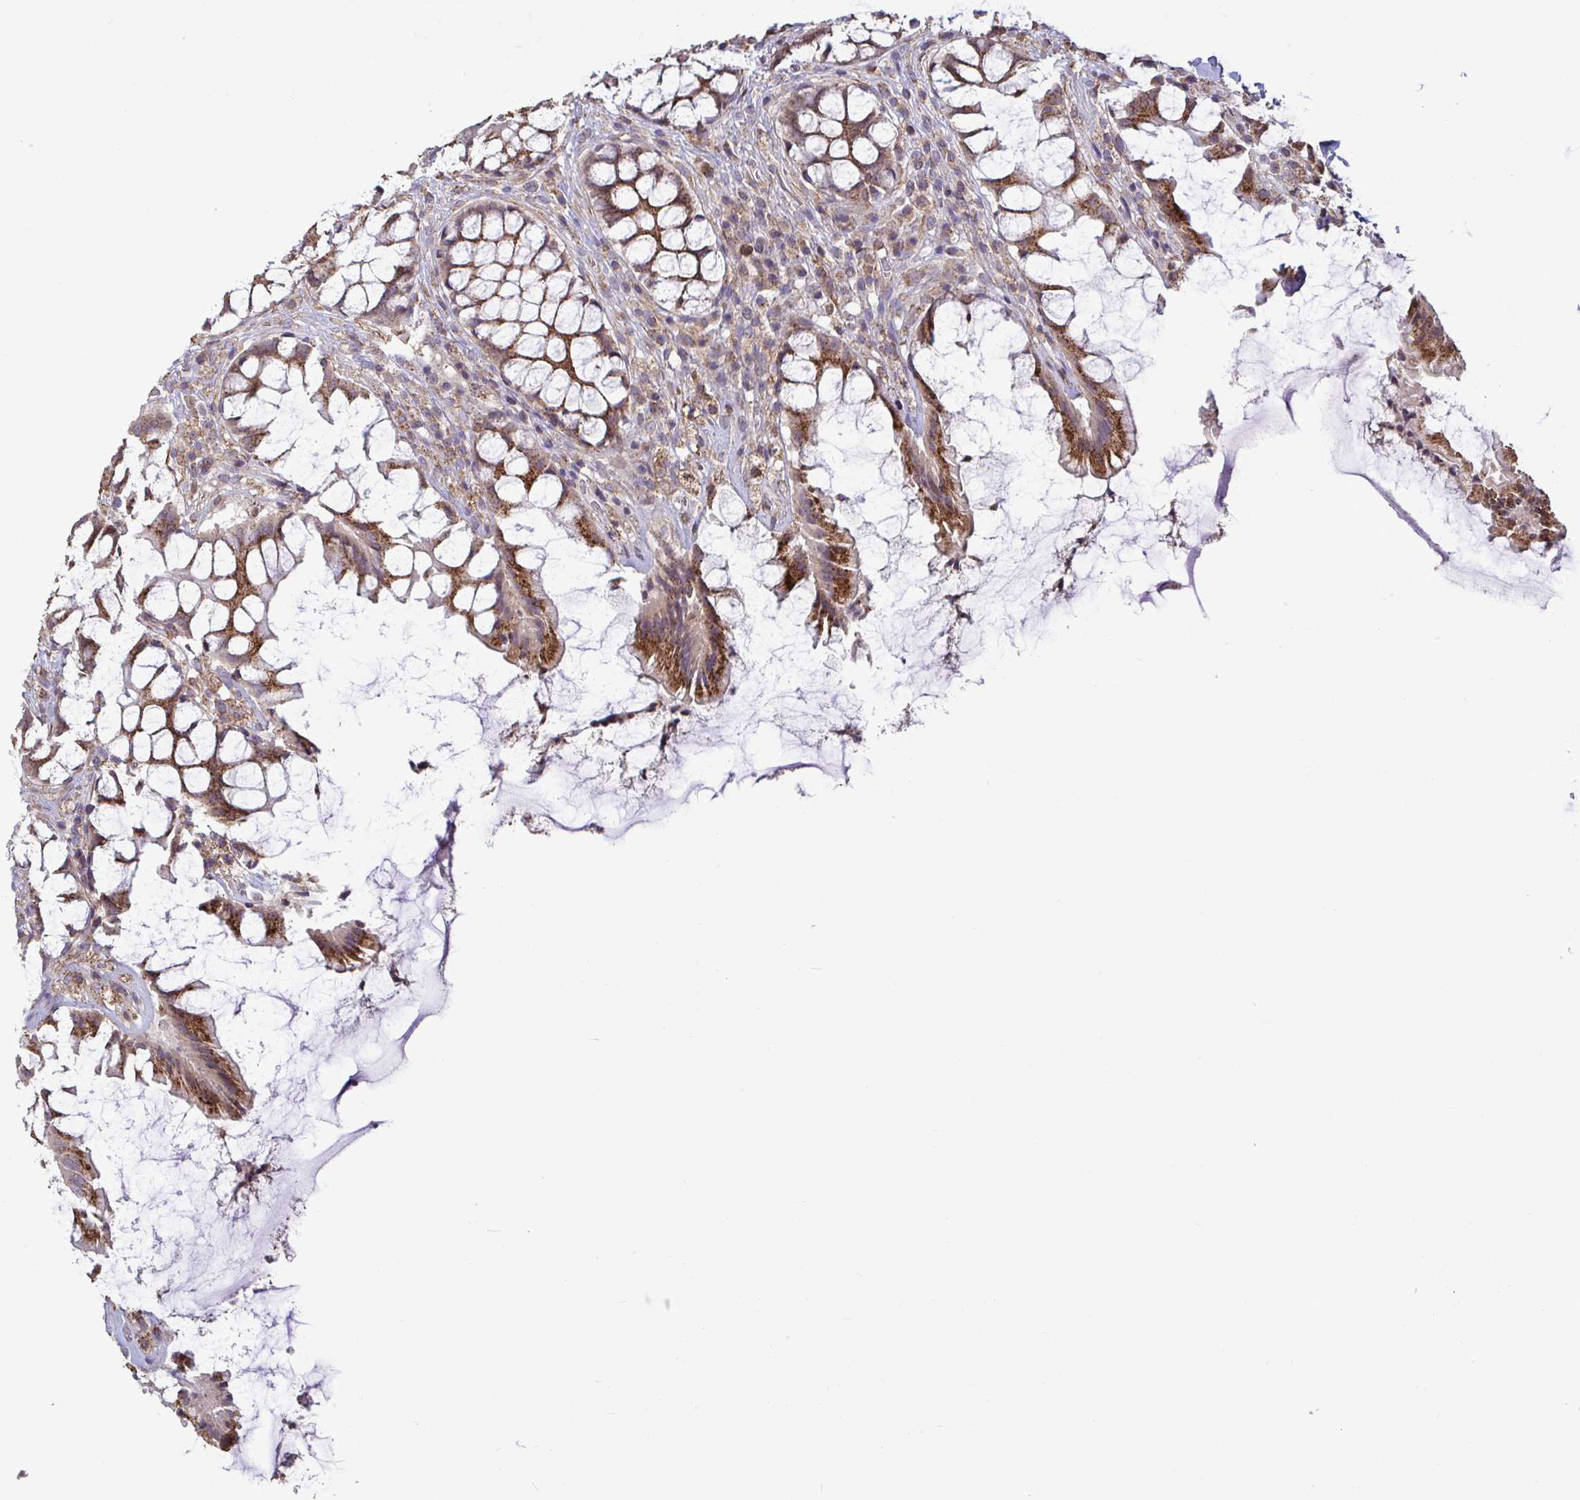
{"staining": {"intensity": "moderate", "quantity": ">75%", "location": "cytoplasmic/membranous"}, "tissue": "rectum", "cell_type": "Glandular cells", "image_type": "normal", "snomed": [{"axis": "morphology", "description": "Normal tissue, NOS"}, {"axis": "topography", "description": "Rectum"}], "caption": "DAB immunohistochemical staining of normal rectum shows moderate cytoplasmic/membranous protein staining in approximately >75% of glandular cells.", "gene": "SPRY1", "patient": {"sex": "female", "age": 58}}